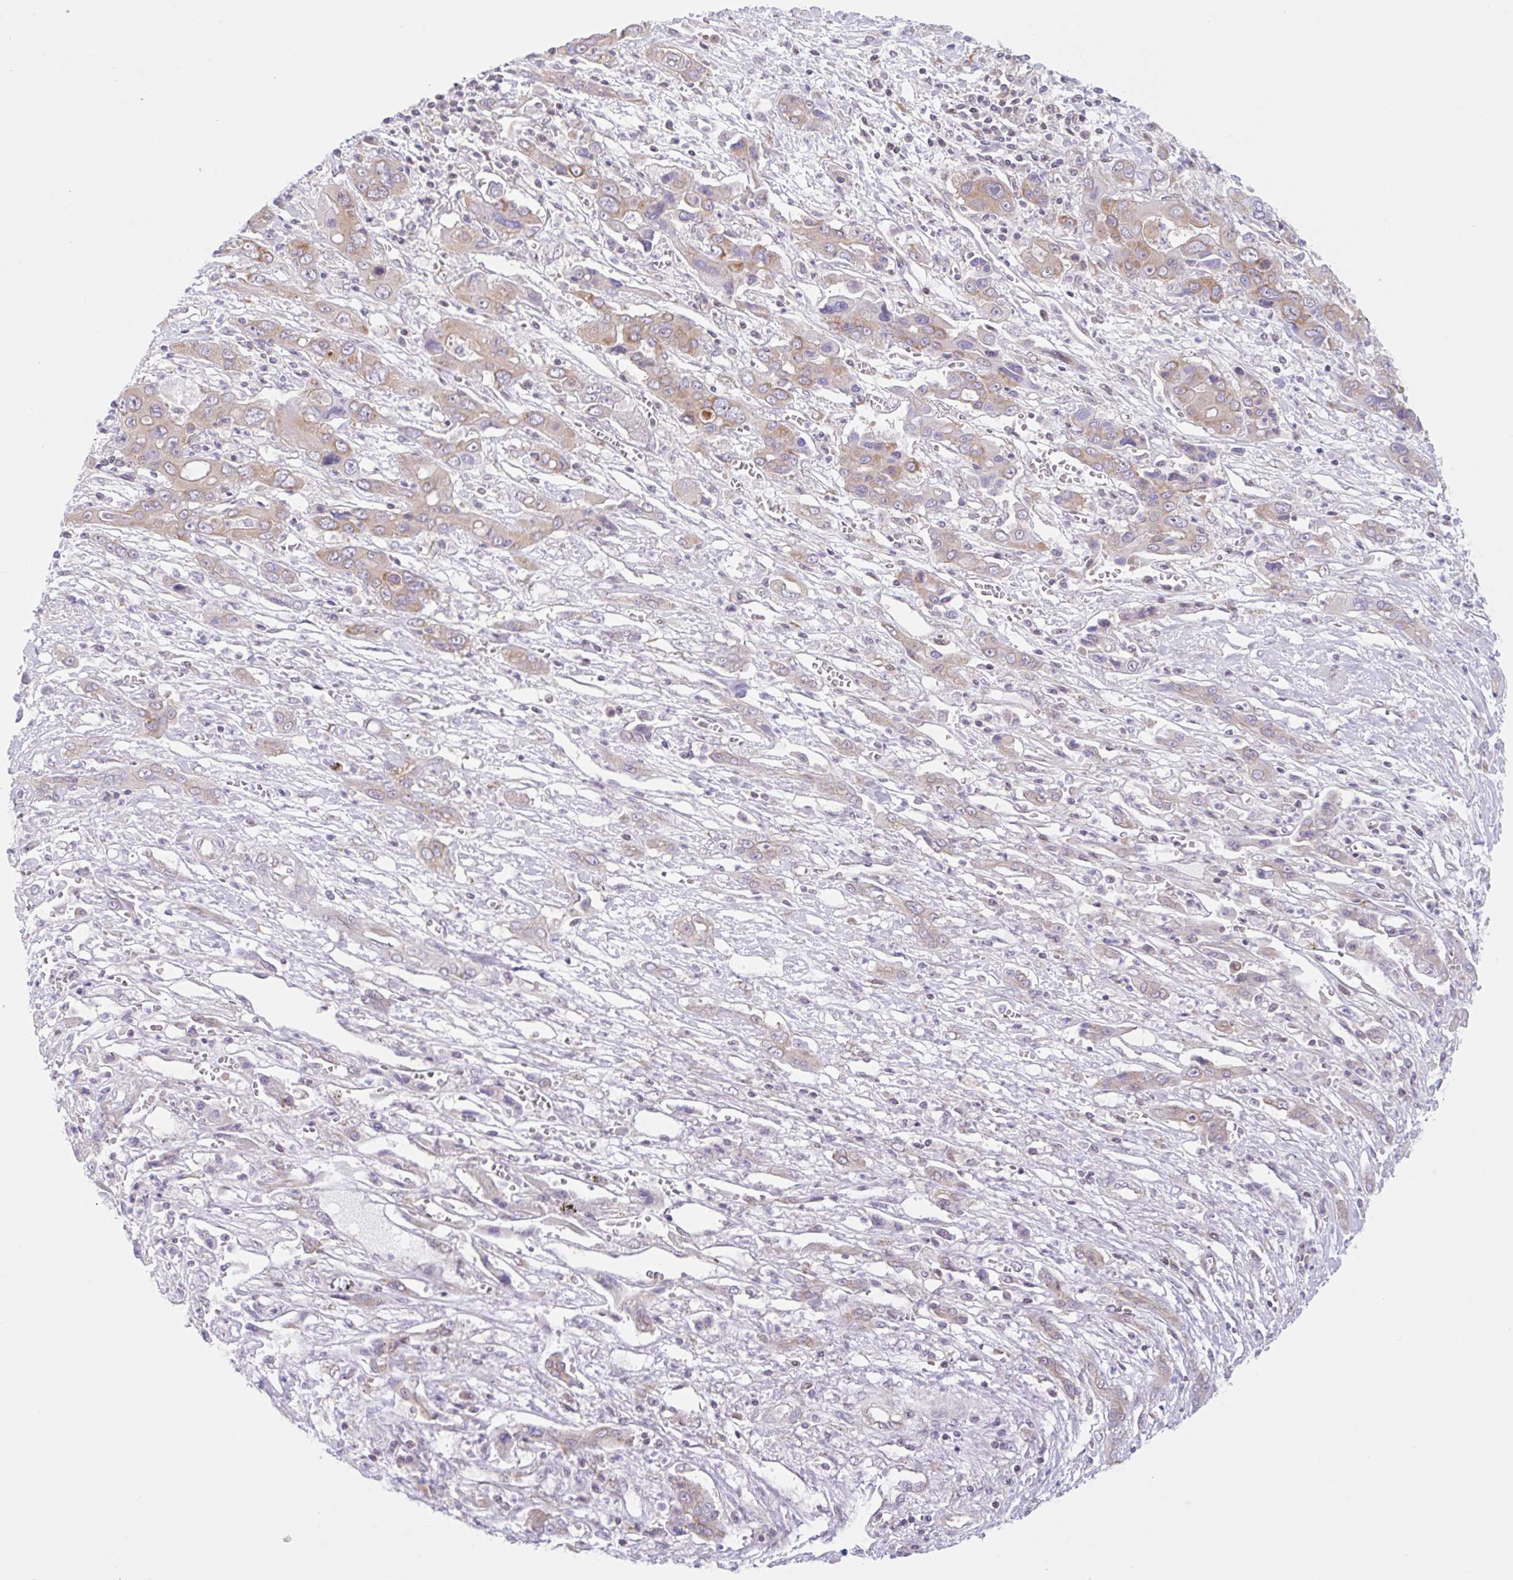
{"staining": {"intensity": "weak", "quantity": "25%-75%", "location": "cytoplasmic/membranous"}, "tissue": "liver cancer", "cell_type": "Tumor cells", "image_type": "cancer", "snomed": [{"axis": "morphology", "description": "Cholangiocarcinoma"}, {"axis": "topography", "description": "Liver"}], "caption": "Protein expression analysis of human liver cancer reveals weak cytoplasmic/membranous expression in approximately 25%-75% of tumor cells.", "gene": "TBPL2", "patient": {"sex": "male", "age": 67}}